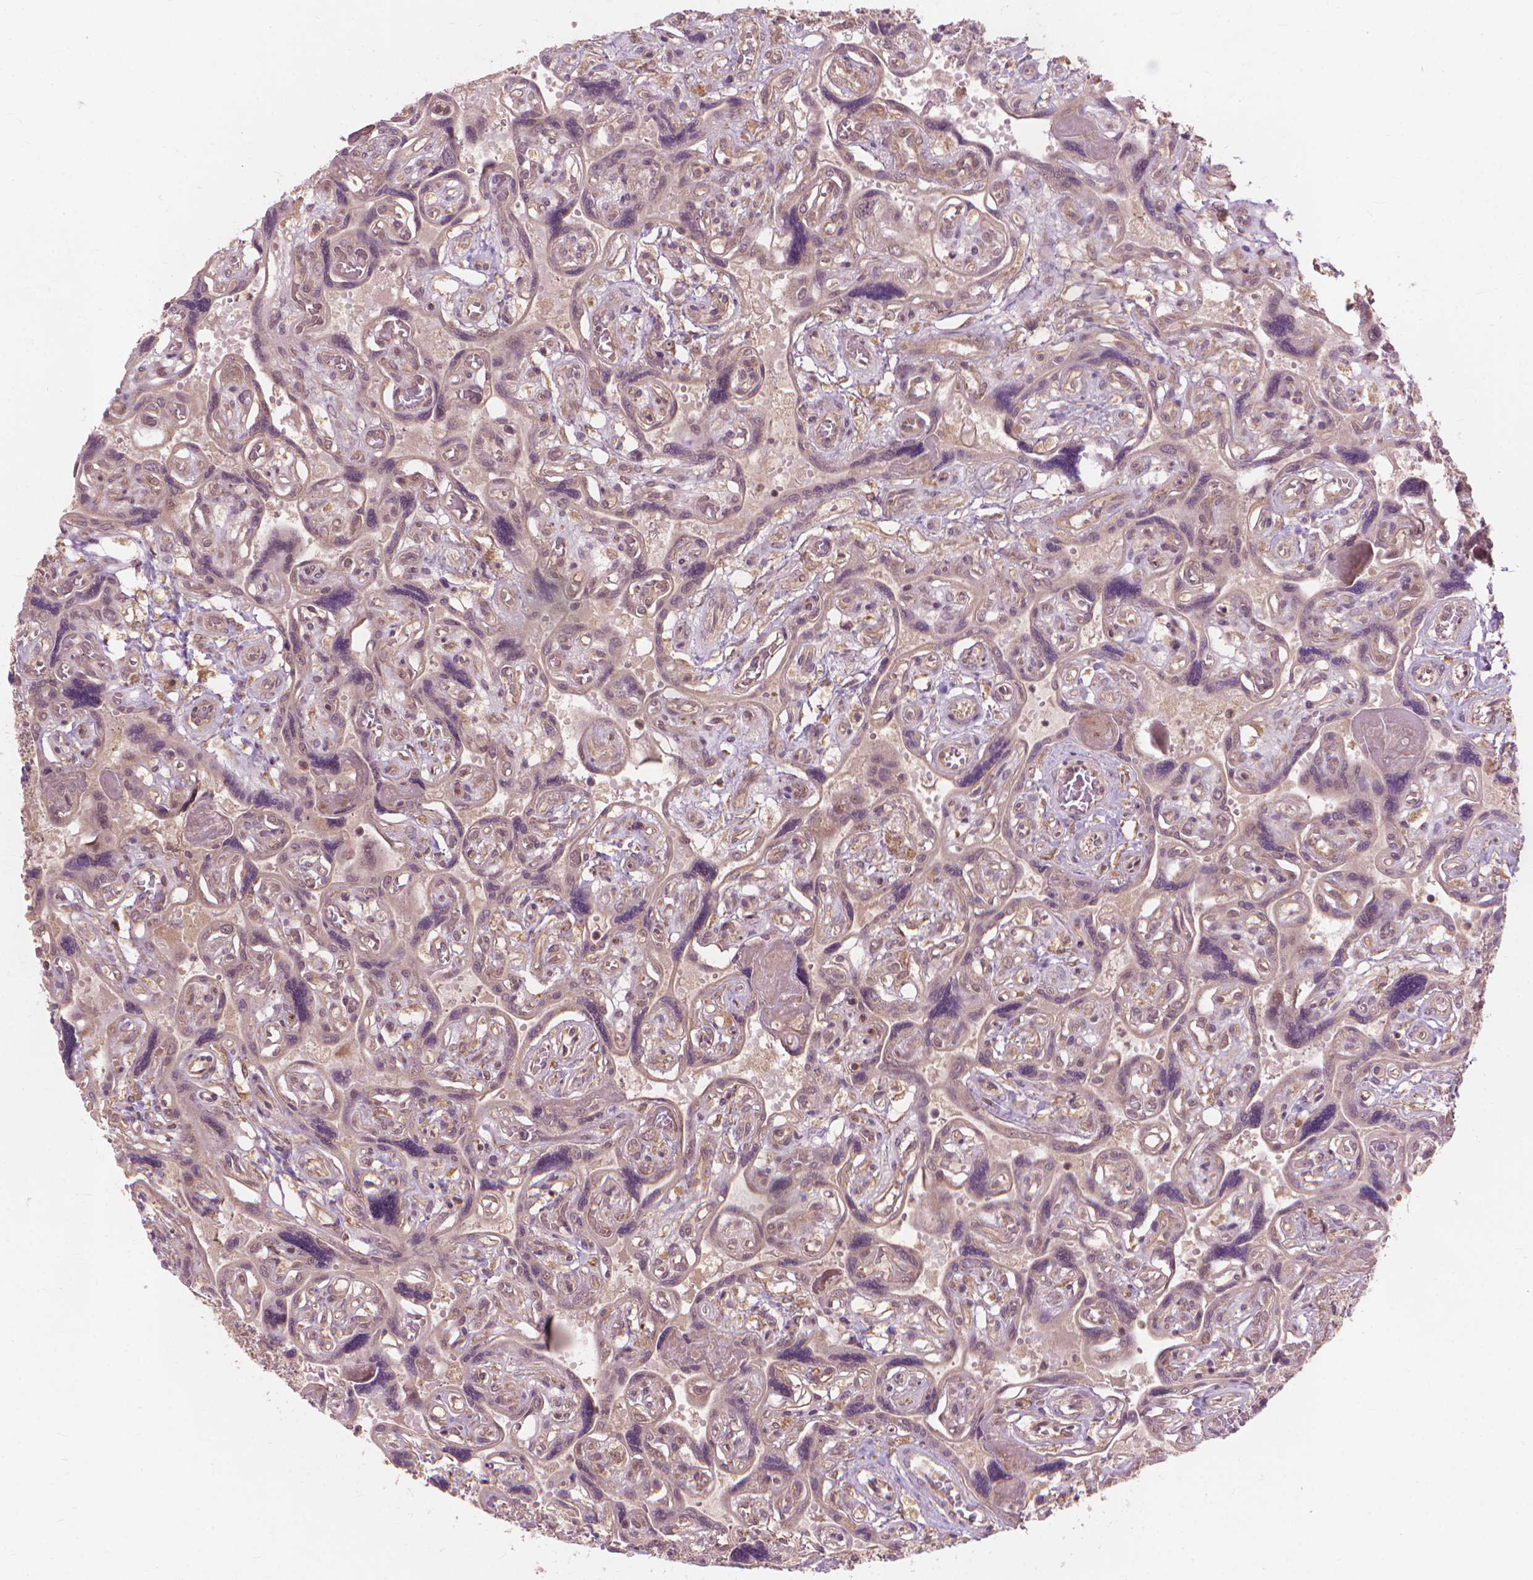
{"staining": {"intensity": "moderate", "quantity": ">75%", "location": "nuclear"}, "tissue": "placenta", "cell_type": "Decidual cells", "image_type": "normal", "snomed": [{"axis": "morphology", "description": "Normal tissue, NOS"}, {"axis": "topography", "description": "Placenta"}], "caption": "Decidual cells display moderate nuclear staining in approximately >75% of cells in normal placenta.", "gene": "SSU72", "patient": {"sex": "female", "age": 32}}